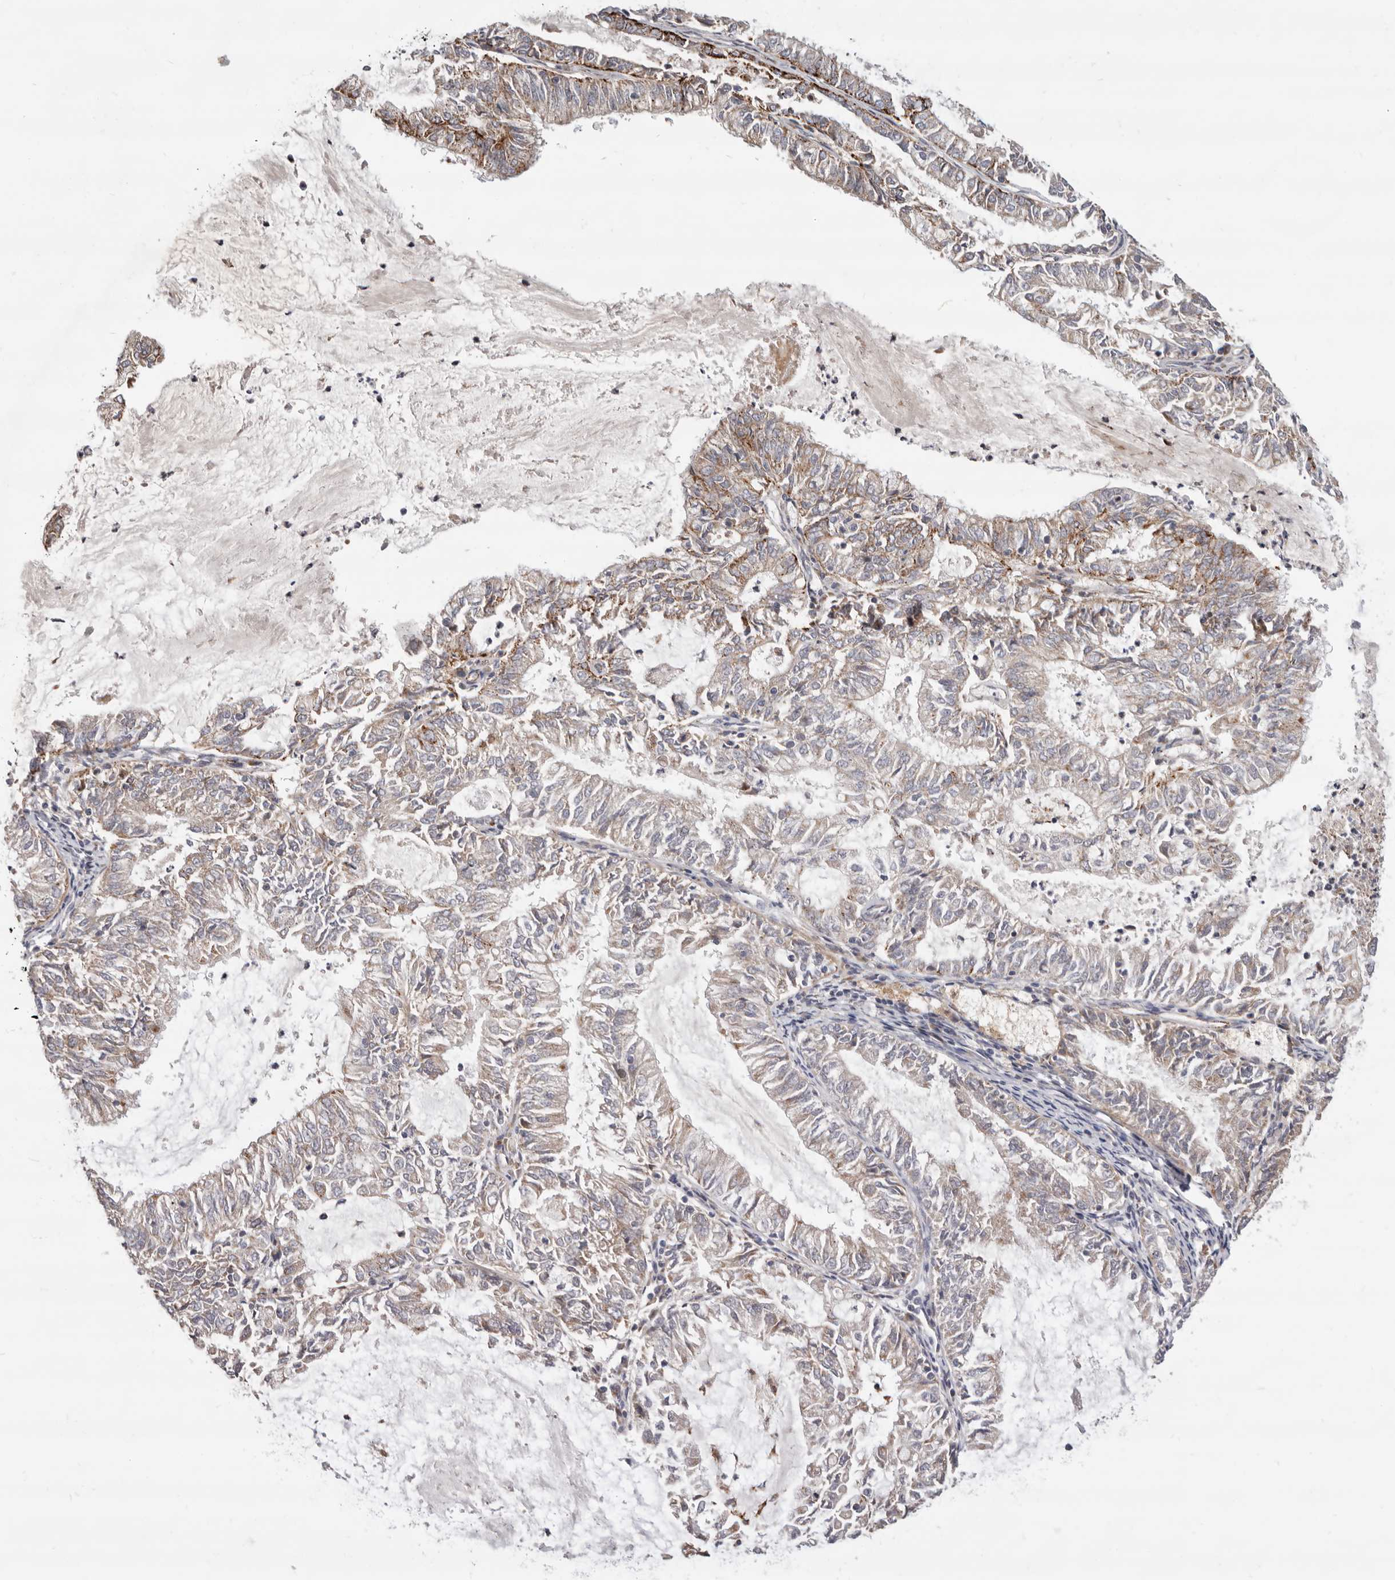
{"staining": {"intensity": "moderate", "quantity": "<25%", "location": "cytoplasmic/membranous"}, "tissue": "endometrial cancer", "cell_type": "Tumor cells", "image_type": "cancer", "snomed": [{"axis": "morphology", "description": "Adenocarcinoma, NOS"}, {"axis": "topography", "description": "Endometrium"}], "caption": "Brown immunohistochemical staining in endometrial cancer demonstrates moderate cytoplasmic/membranous positivity in about <25% of tumor cells.", "gene": "TOR3A", "patient": {"sex": "female", "age": 57}}